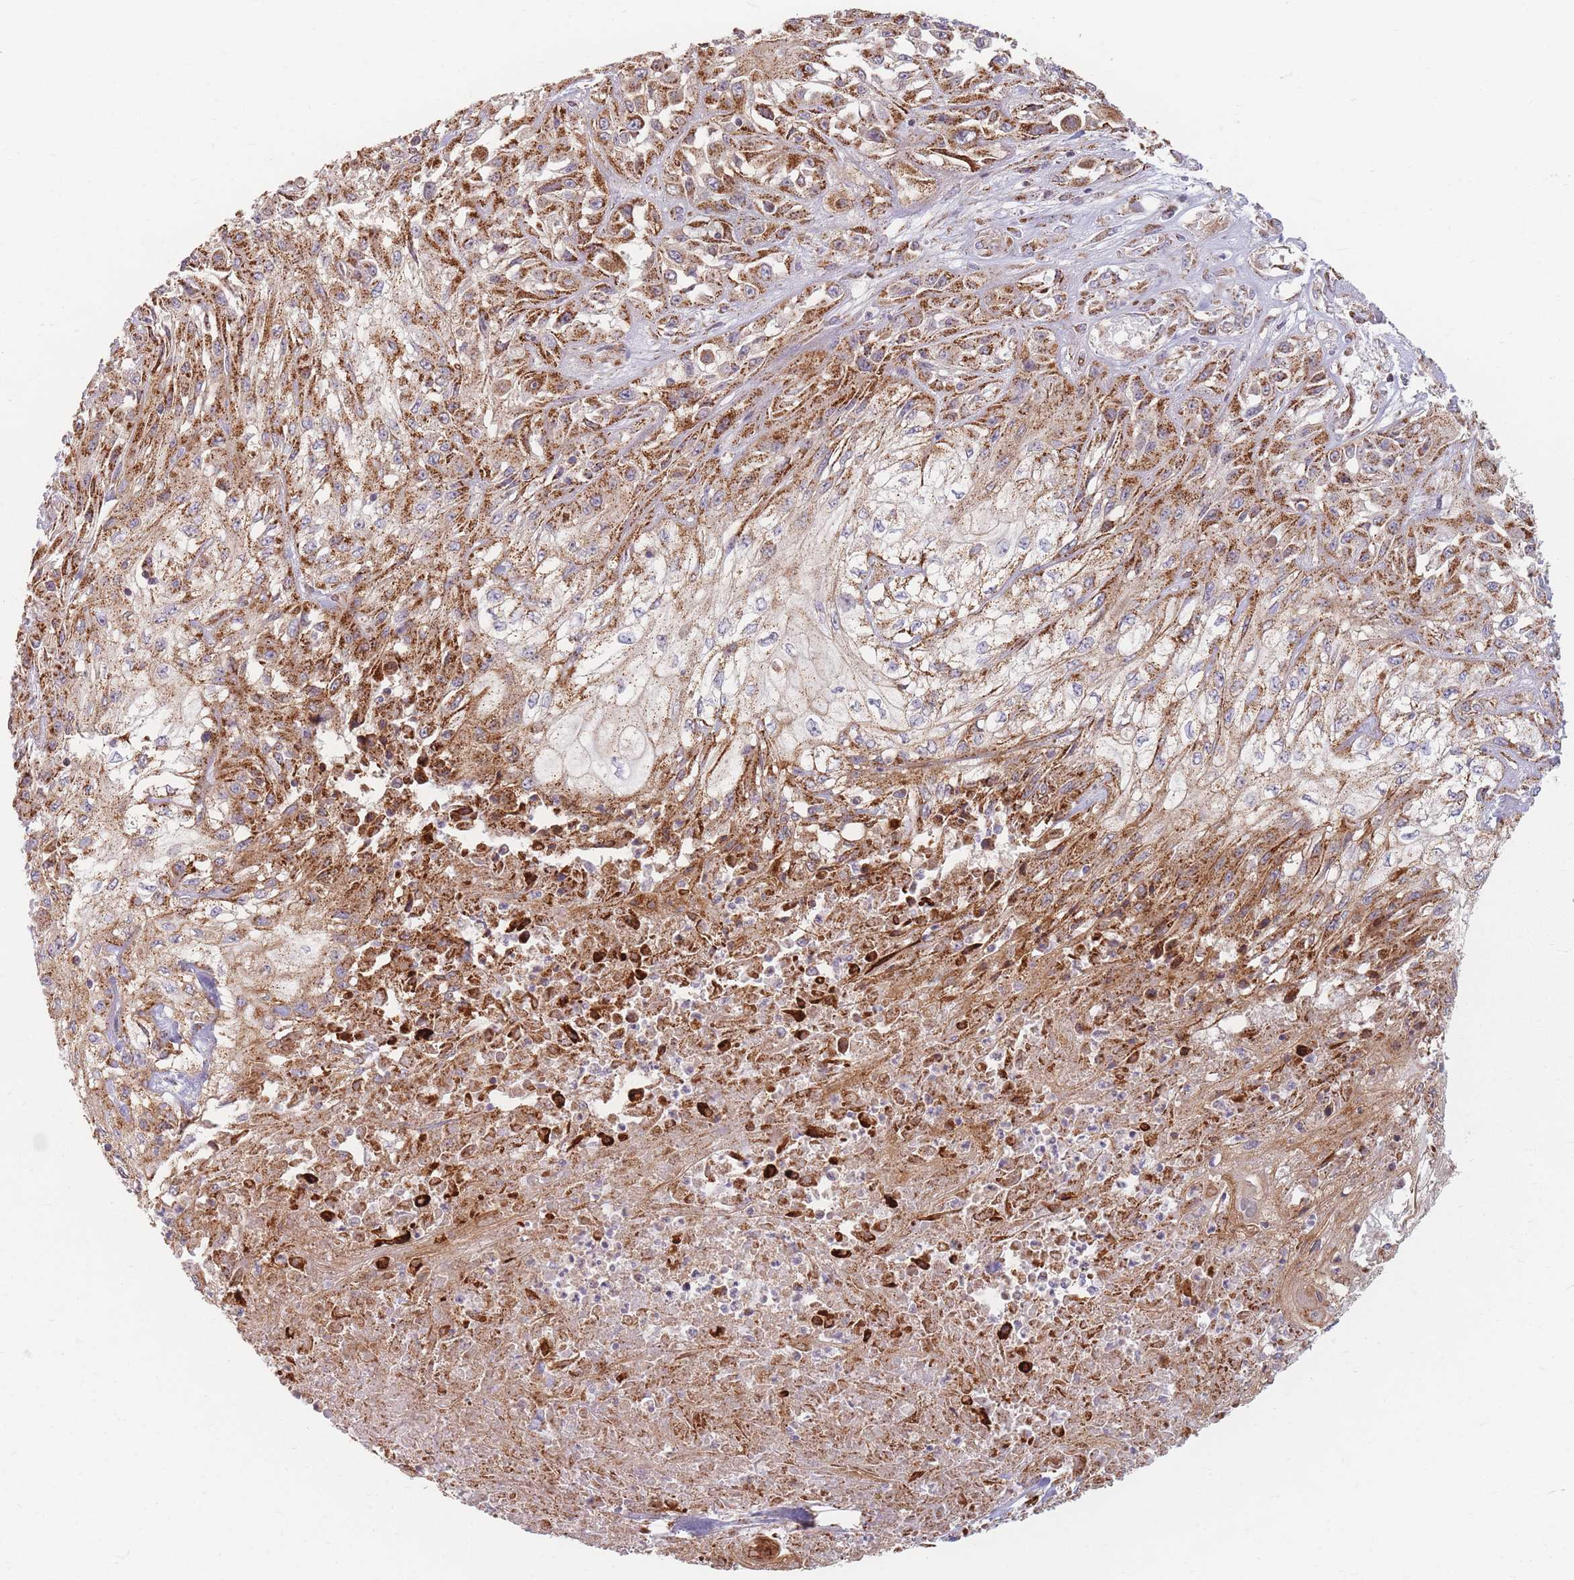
{"staining": {"intensity": "moderate", "quantity": ">75%", "location": "cytoplasmic/membranous"}, "tissue": "skin cancer", "cell_type": "Tumor cells", "image_type": "cancer", "snomed": [{"axis": "morphology", "description": "Squamous cell carcinoma, NOS"}, {"axis": "morphology", "description": "Squamous cell carcinoma, metastatic, NOS"}, {"axis": "topography", "description": "Skin"}, {"axis": "topography", "description": "Lymph node"}], "caption": "Protein staining displays moderate cytoplasmic/membranous expression in approximately >75% of tumor cells in skin cancer.", "gene": "ESRP2", "patient": {"sex": "male", "age": 75}}